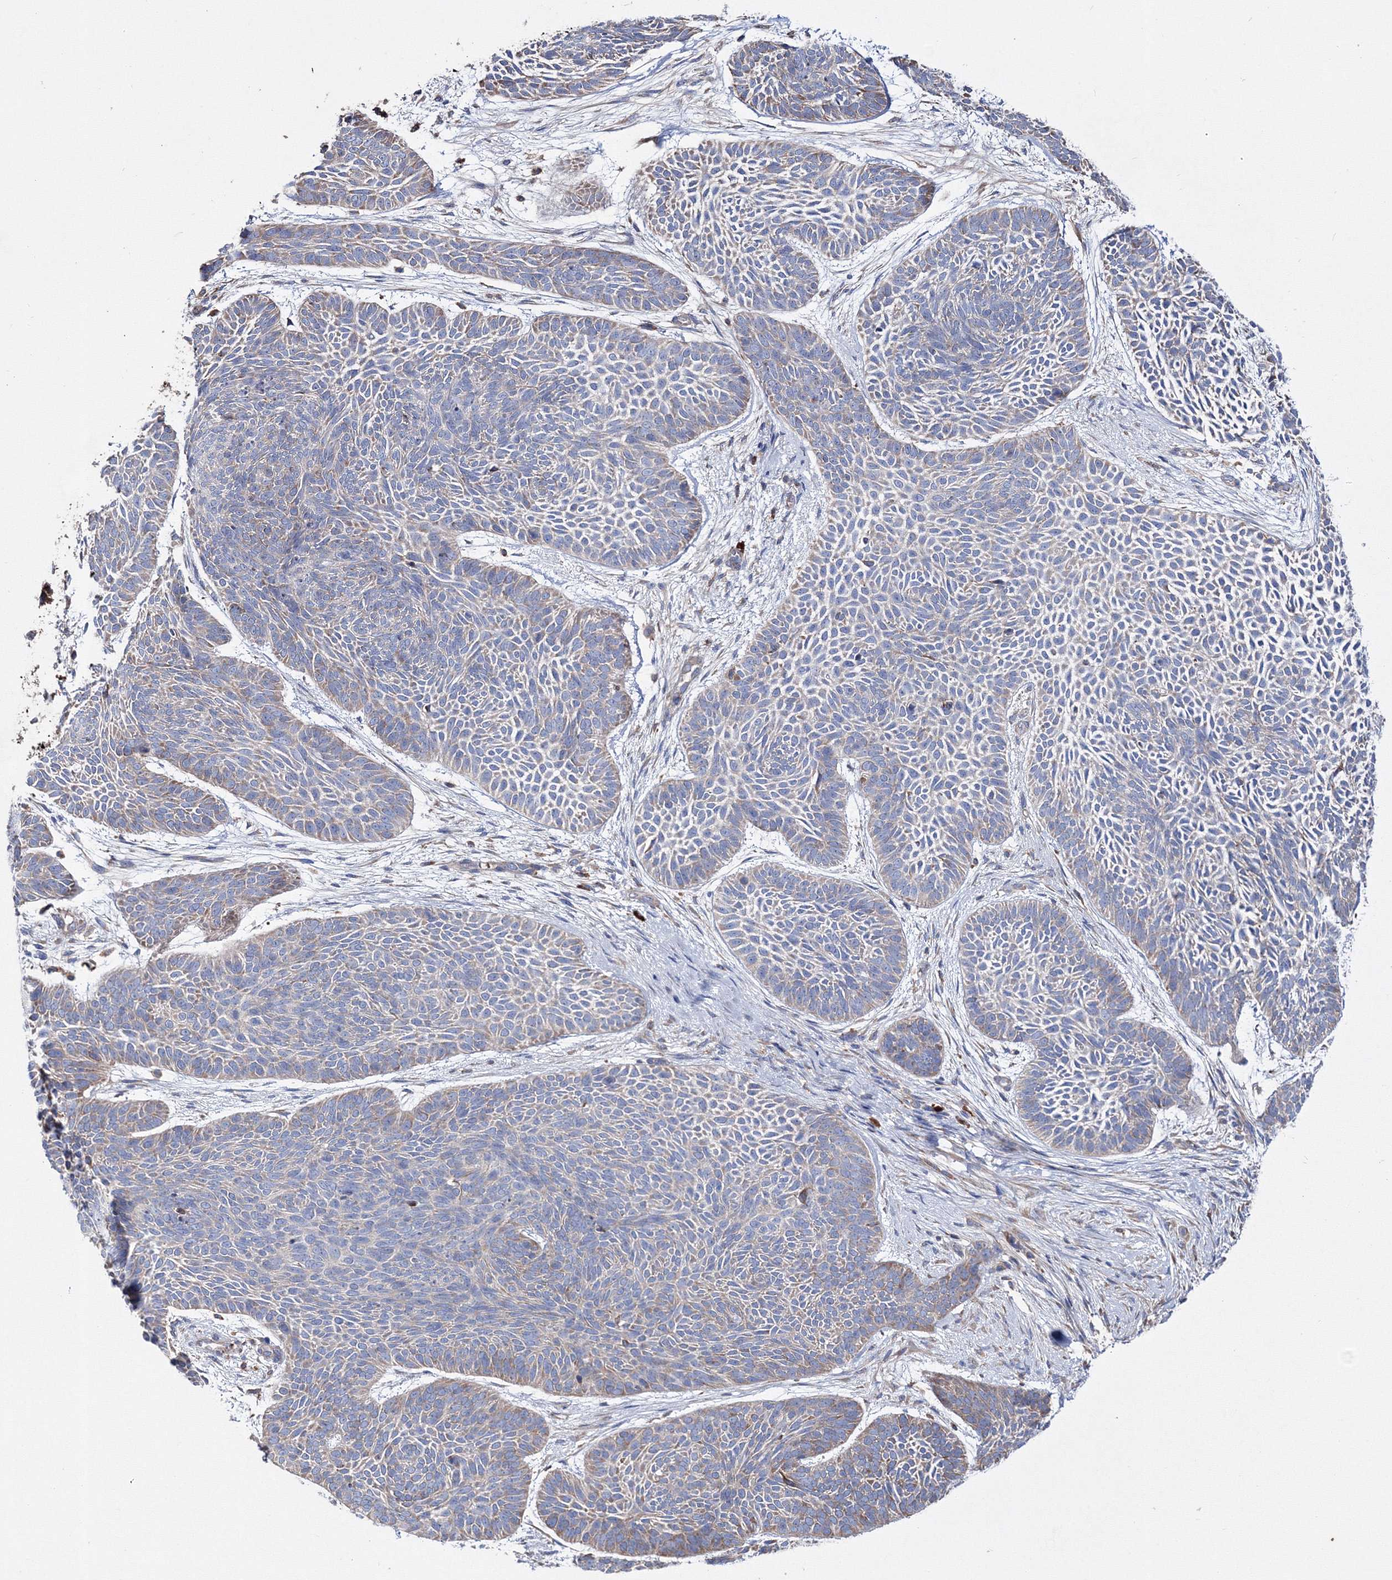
{"staining": {"intensity": "weak", "quantity": "<25%", "location": "cytoplasmic/membranous"}, "tissue": "skin cancer", "cell_type": "Tumor cells", "image_type": "cancer", "snomed": [{"axis": "morphology", "description": "Basal cell carcinoma"}, {"axis": "topography", "description": "Skin"}], "caption": "This photomicrograph is of skin basal cell carcinoma stained with immunohistochemistry to label a protein in brown with the nuclei are counter-stained blue. There is no positivity in tumor cells.", "gene": "VPS8", "patient": {"sex": "male", "age": 85}}